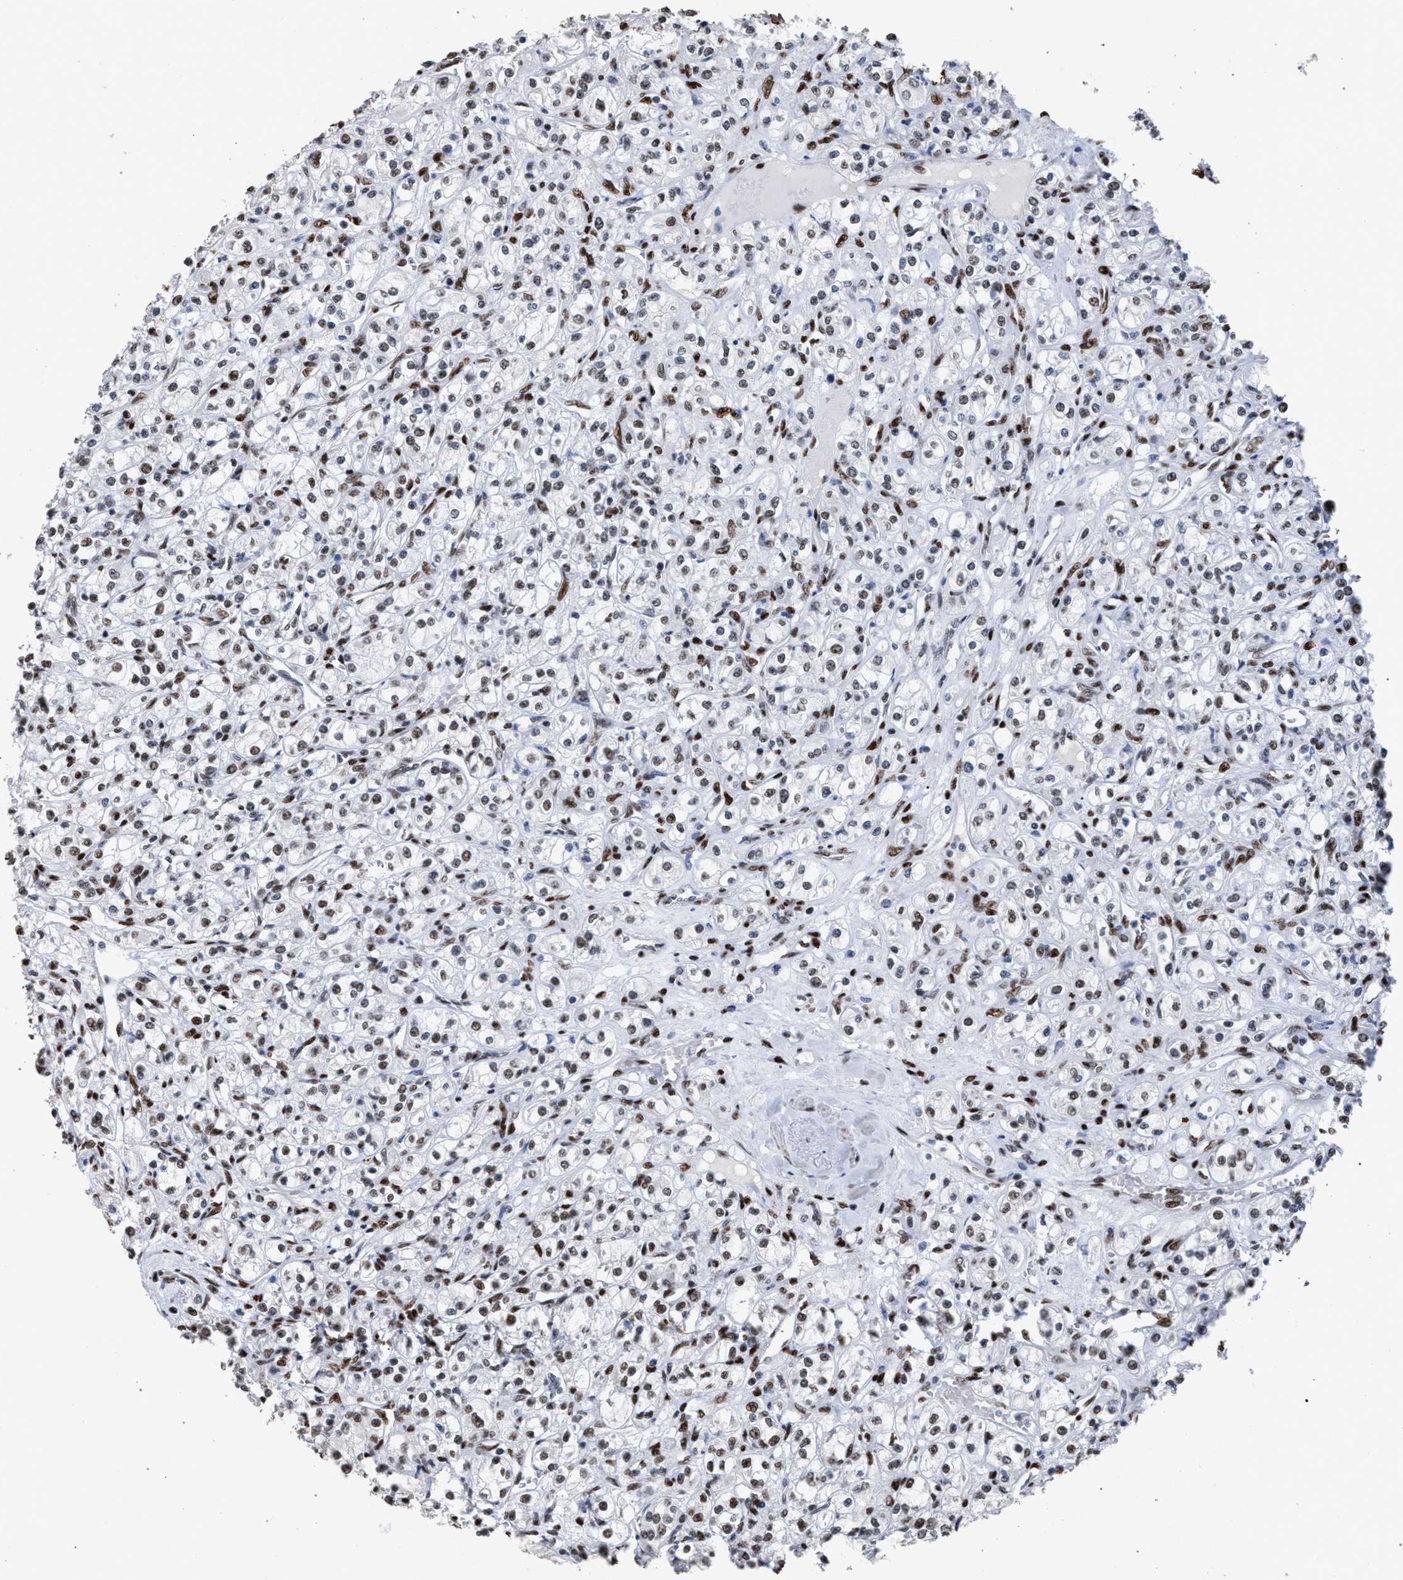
{"staining": {"intensity": "weak", "quantity": ">75%", "location": "nuclear"}, "tissue": "renal cancer", "cell_type": "Tumor cells", "image_type": "cancer", "snomed": [{"axis": "morphology", "description": "Adenocarcinoma, NOS"}, {"axis": "topography", "description": "Kidney"}], "caption": "Tumor cells show weak nuclear staining in approximately >75% of cells in renal adenocarcinoma.", "gene": "TP53BP1", "patient": {"sex": "male", "age": 77}}